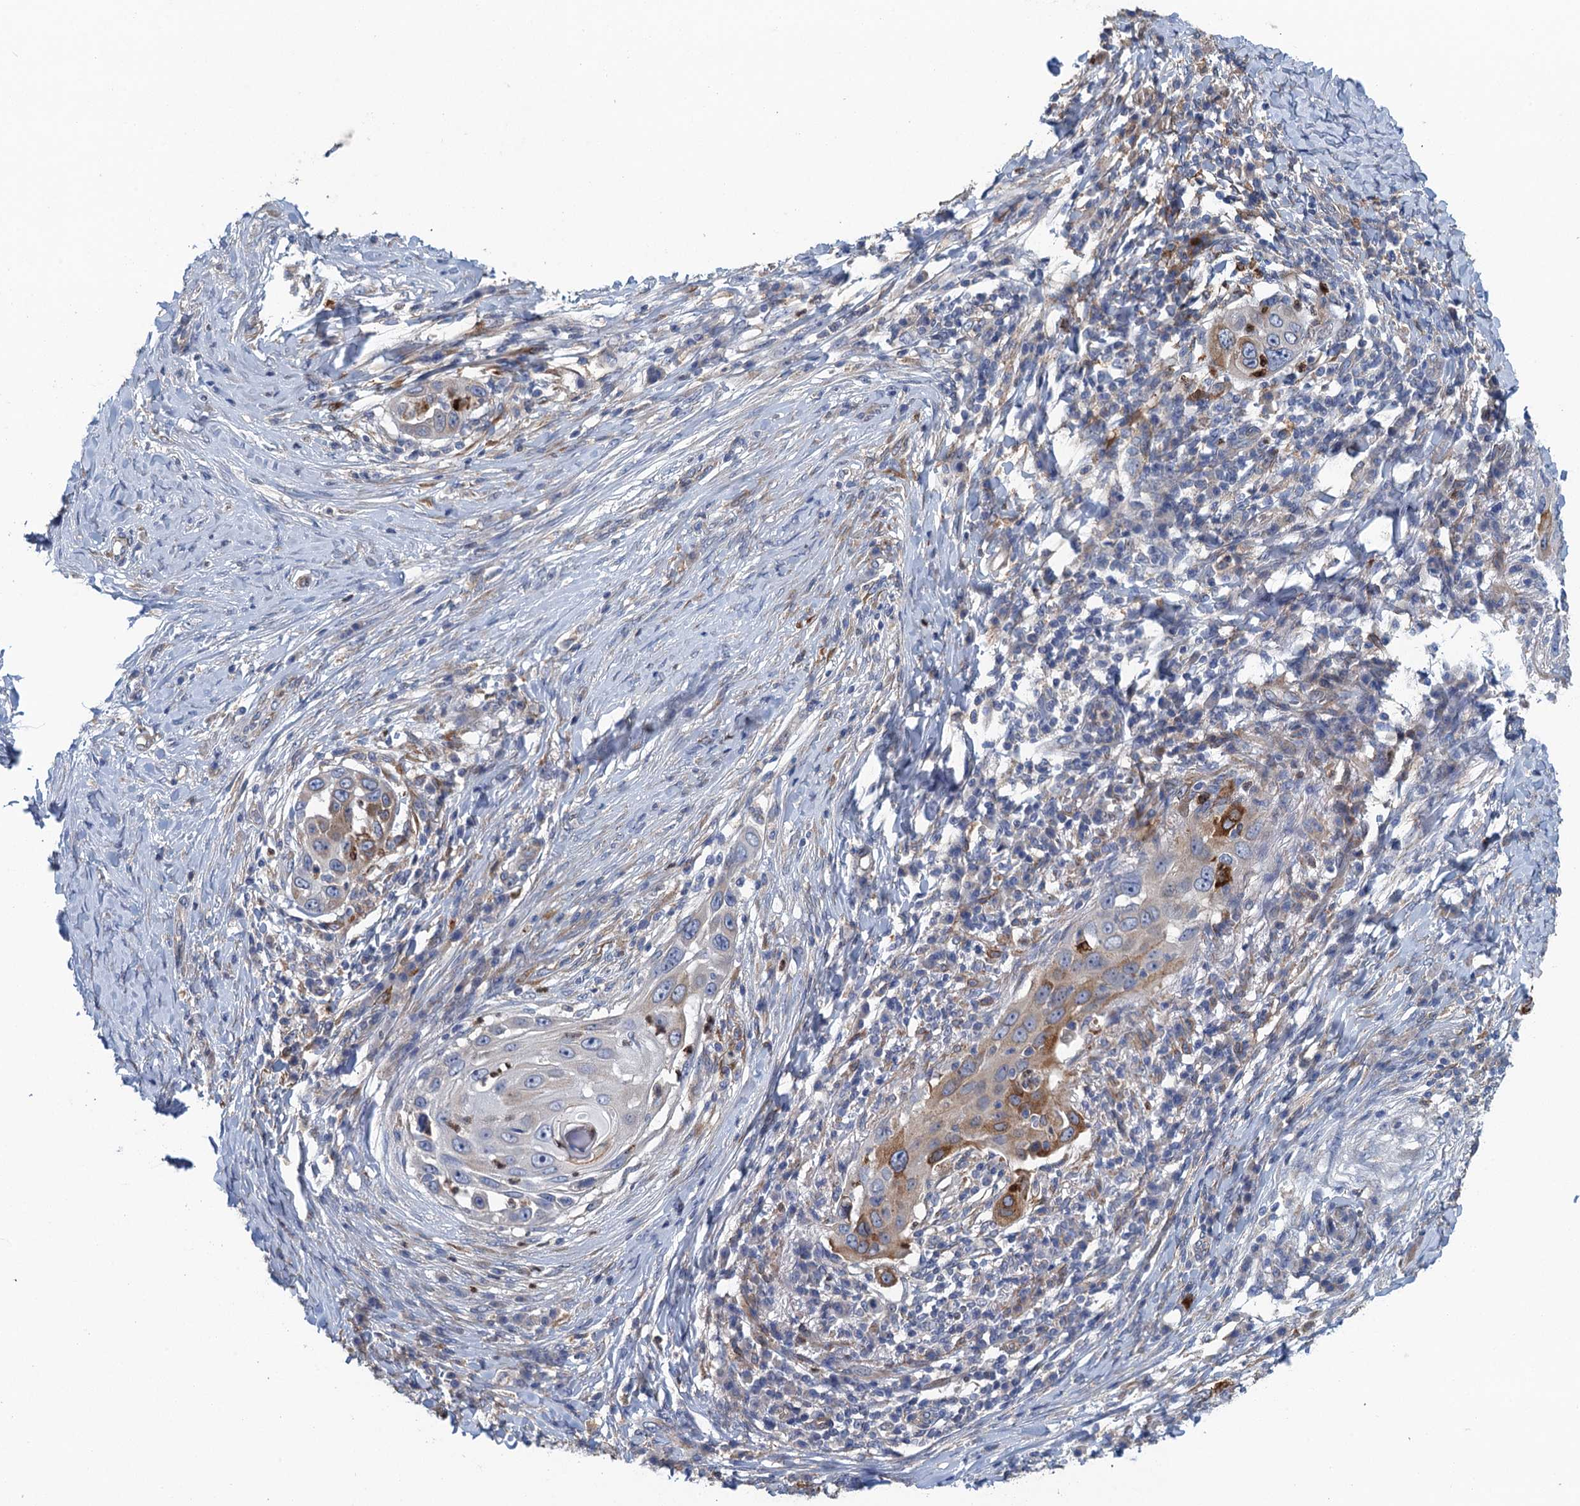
{"staining": {"intensity": "moderate", "quantity": "<25%", "location": "cytoplasmic/membranous"}, "tissue": "skin cancer", "cell_type": "Tumor cells", "image_type": "cancer", "snomed": [{"axis": "morphology", "description": "Squamous cell carcinoma, NOS"}, {"axis": "topography", "description": "Skin"}], "caption": "This is a micrograph of immunohistochemistry staining of skin cancer, which shows moderate staining in the cytoplasmic/membranous of tumor cells.", "gene": "RSAD2", "patient": {"sex": "female", "age": 44}}